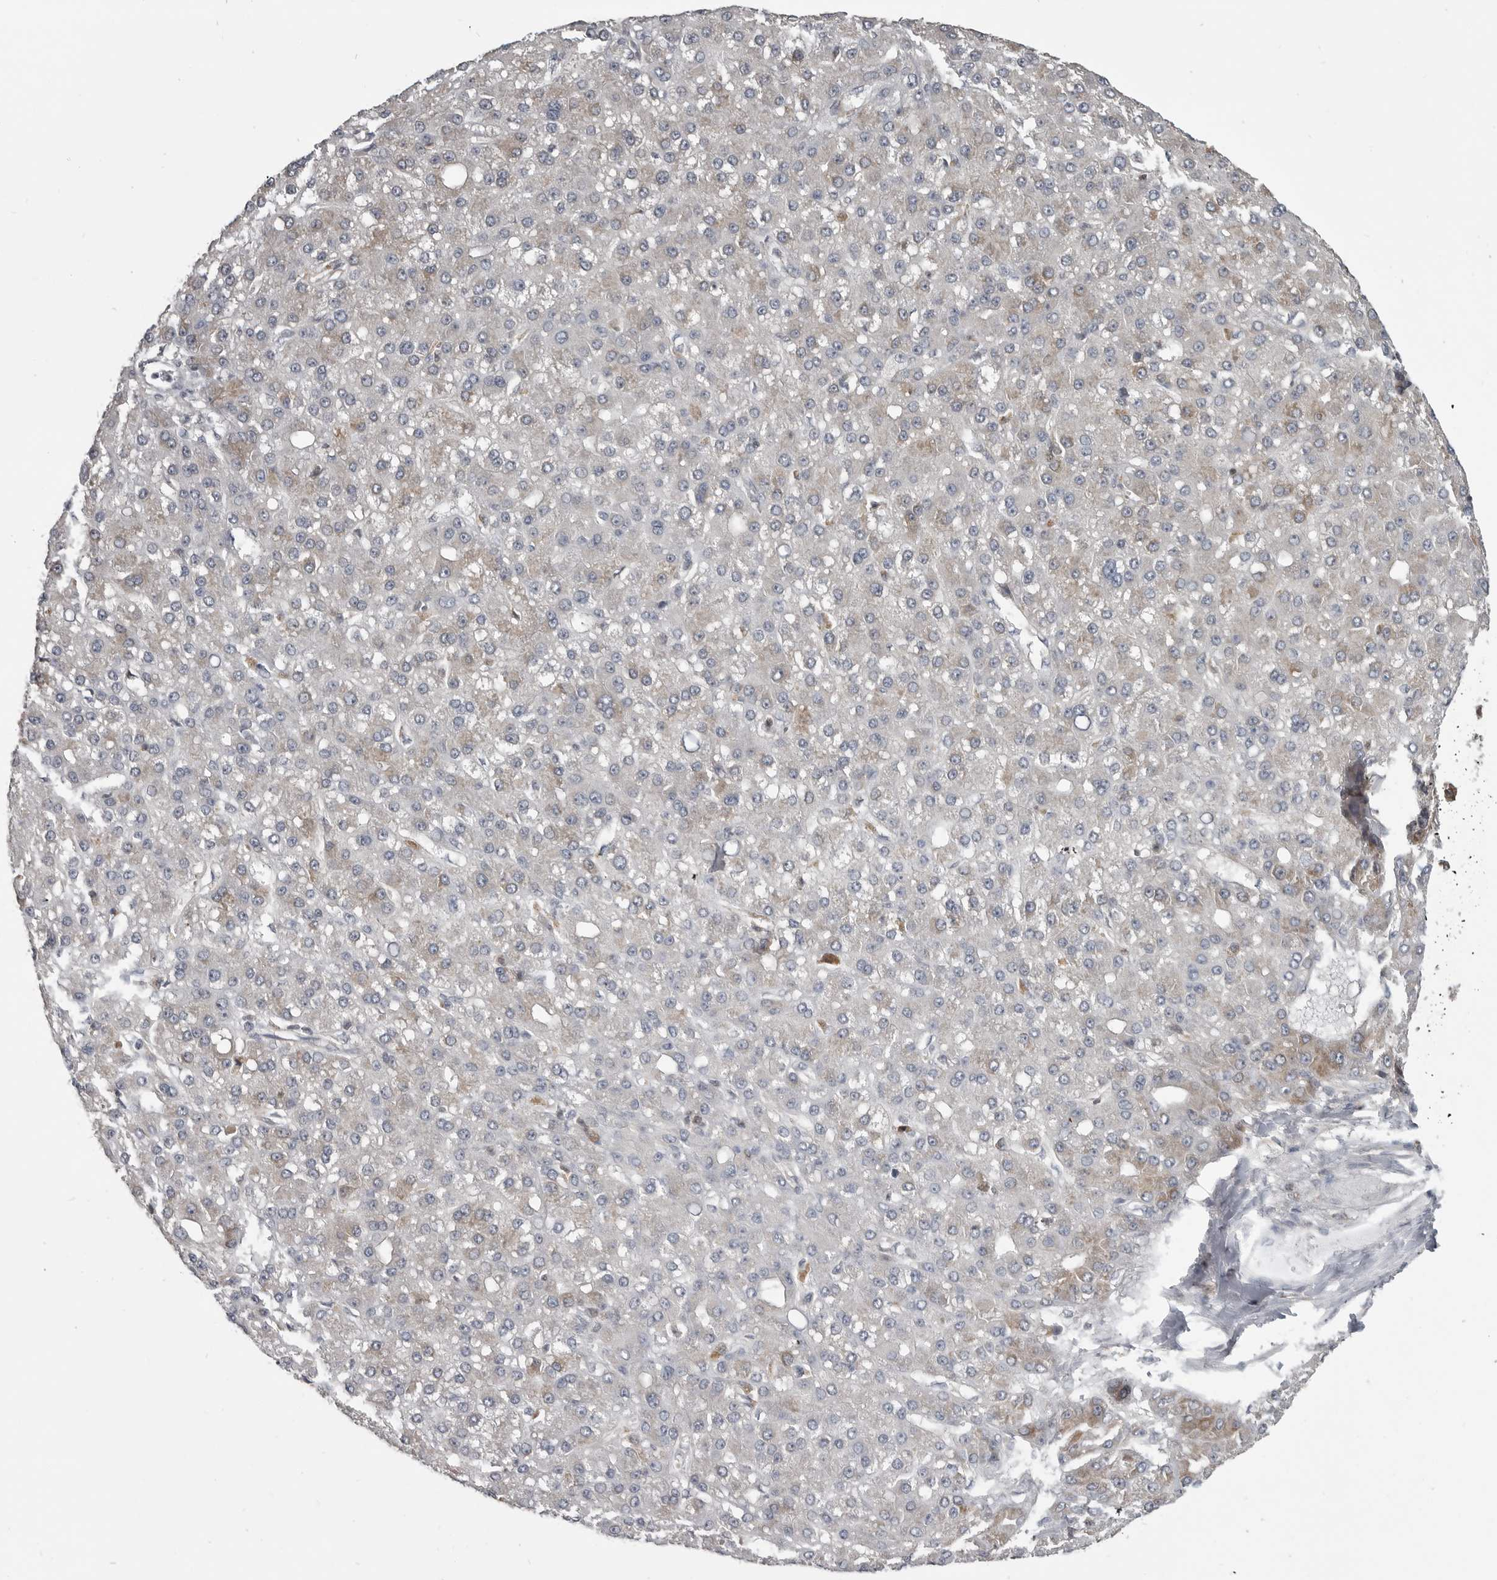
{"staining": {"intensity": "moderate", "quantity": "<25%", "location": "cytoplasmic/membranous"}, "tissue": "liver cancer", "cell_type": "Tumor cells", "image_type": "cancer", "snomed": [{"axis": "morphology", "description": "Carcinoma, Hepatocellular, NOS"}, {"axis": "topography", "description": "Liver"}], "caption": "Protein expression analysis of liver cancer exhibits moderate cytoplasmic/membranous expression in approximately <25% of tumor cells.", "gene": "MAPK13", "patient": {"sex": "male", "age": 67}}